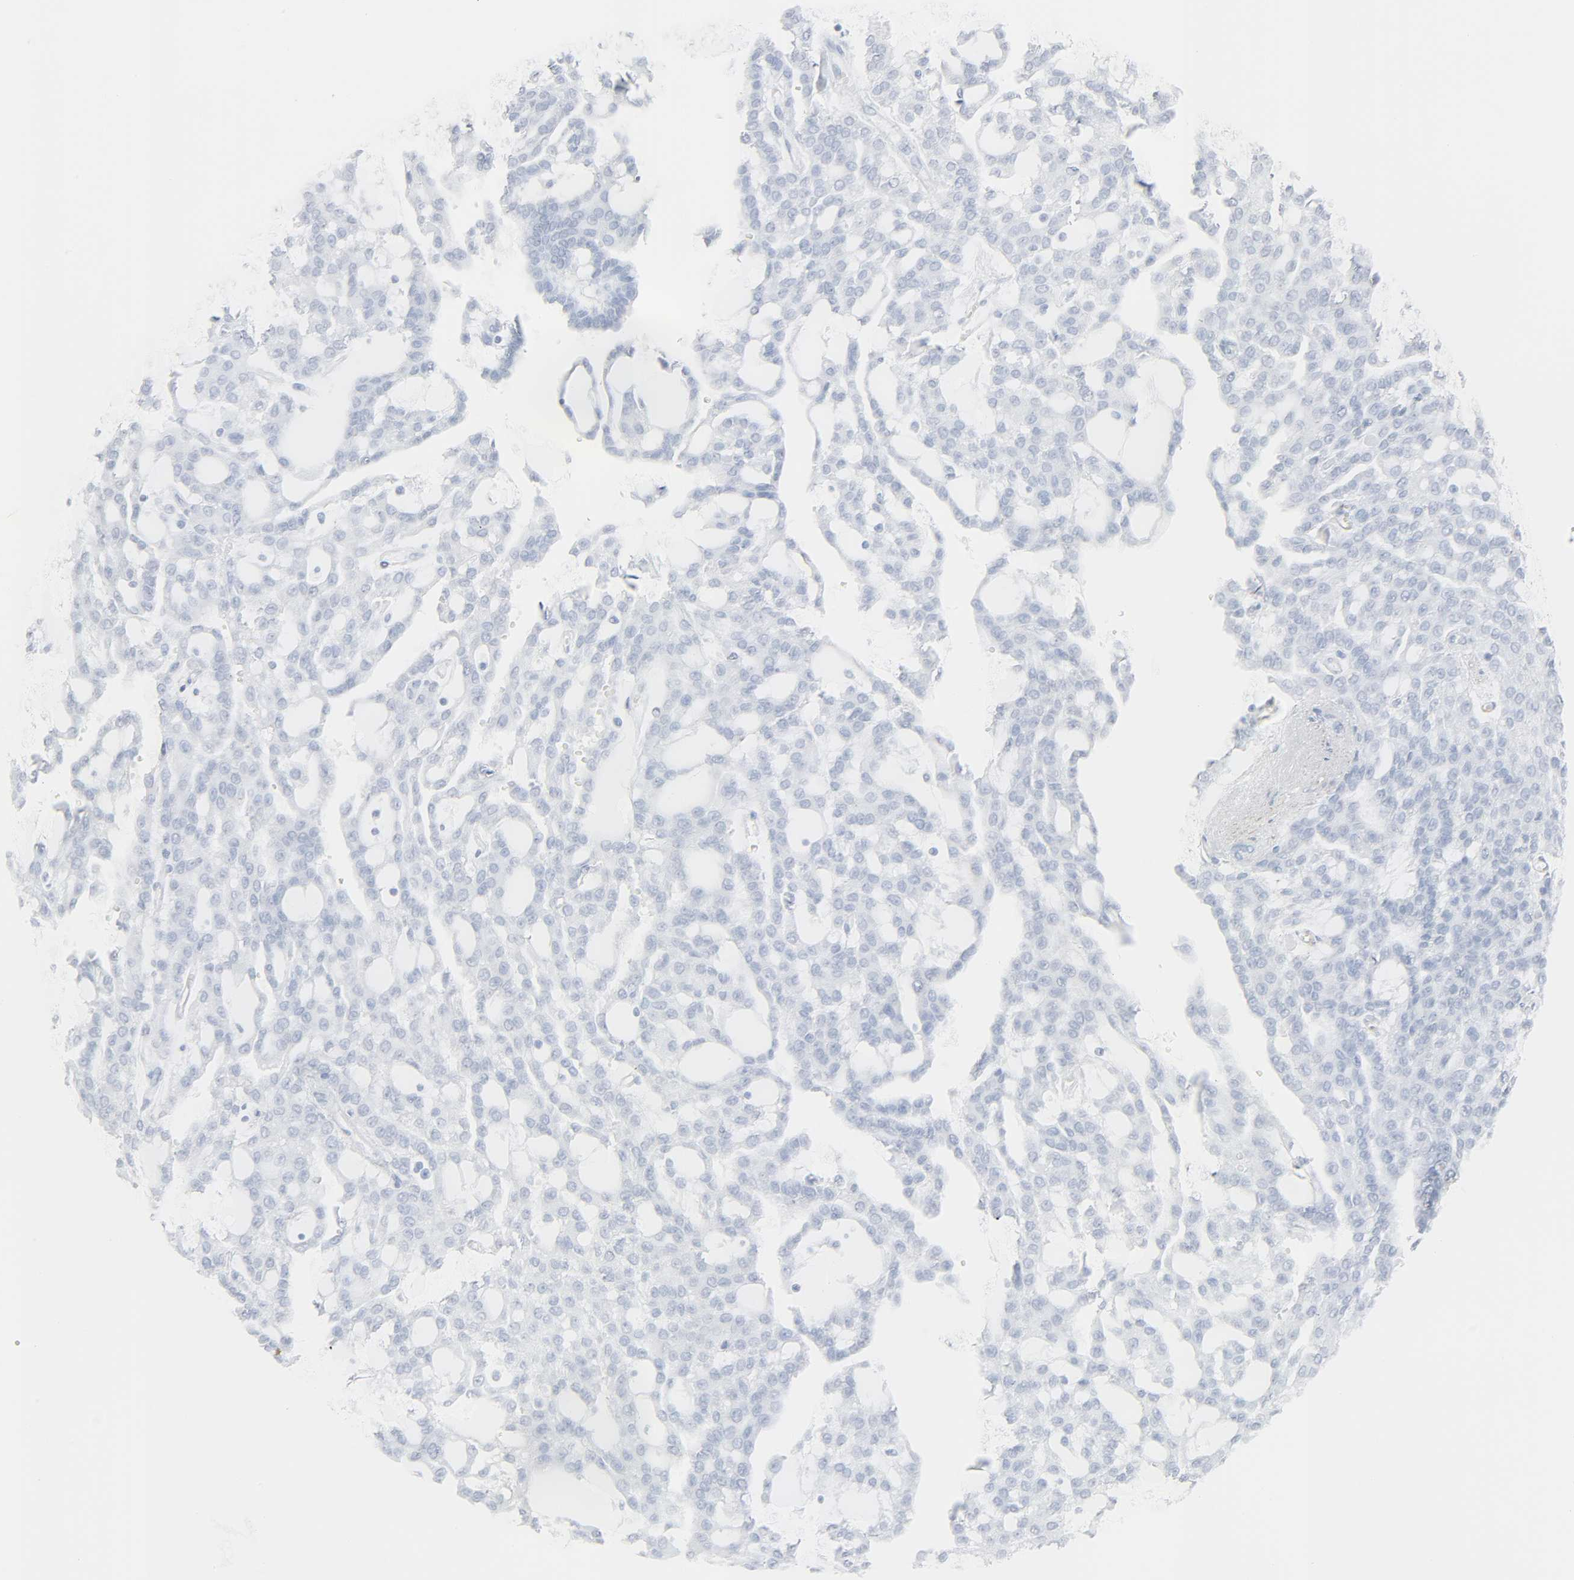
{"staining": {"intensity": "negative", "quantity": "none", "location": "none"}, "tissue": "renal cancer", "cell_type": "Tumor cells", "image_type": "cancer", "snomed": [{"axis": "morphology", "description": "Adenocarcinoma, NOS"}, {"axis": "topography", "description": "Kidney"}], "caption": "Renal cancer stained for a protein using immunohistochemistry (IHC) exhibits no positivity tumor cells.", "gene": "ZBTB16", "patient": {"sex": "male", "age": 63}}